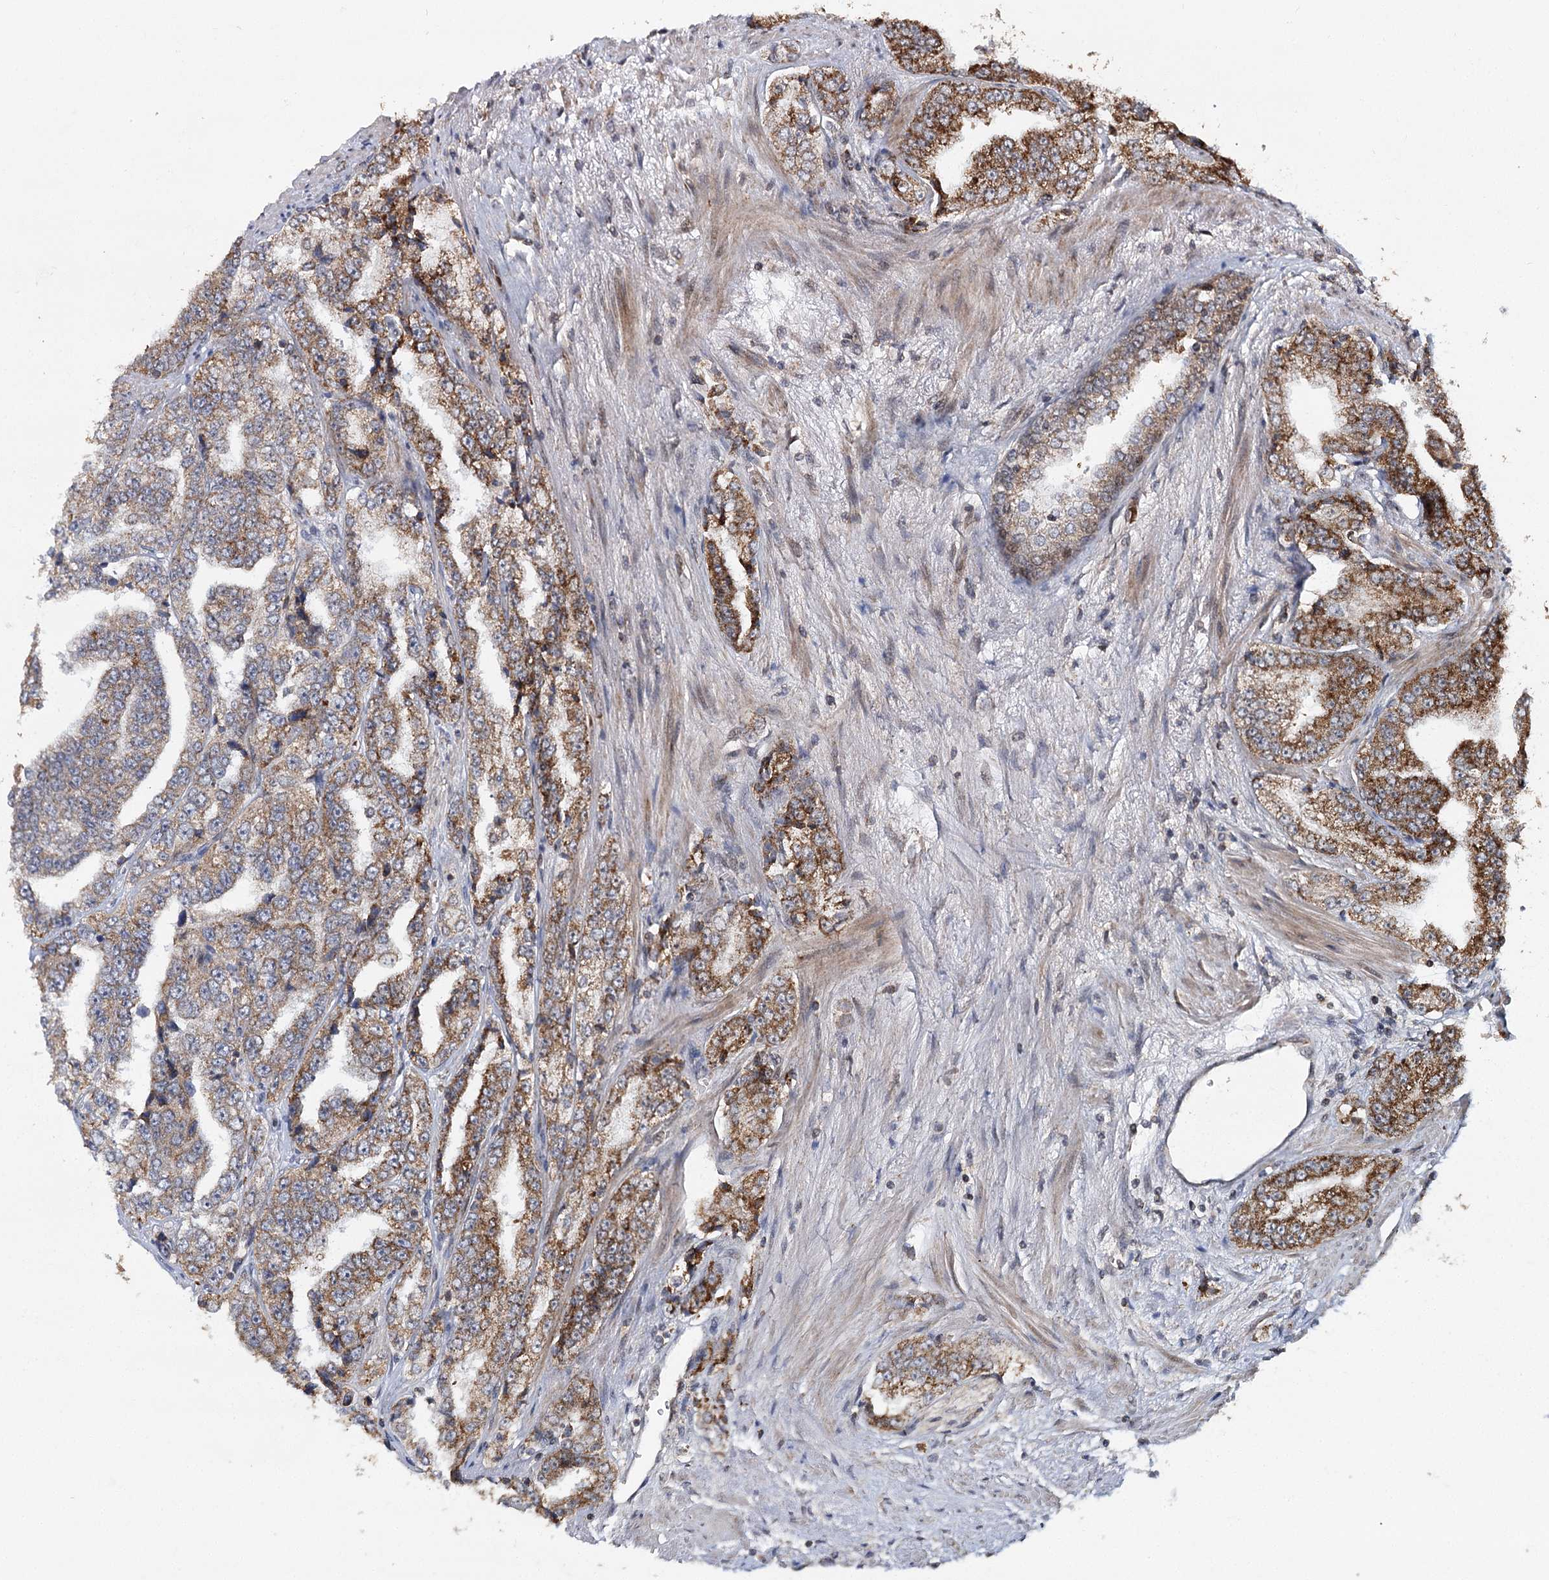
{"staining": {"intensity": "moderate", "quantity": ">75%", "location": "cytoplasmic/membranous"}, "tissue": "prostate cancer", "cell_type": "Tumor cells", "image_type": "cancer", "snomed": [{"axis": "morphology", "description": "Adenocarcinoma, High grade"}, {"axis": "topography", "description": "Prostate"}], "caption": "Moderate cytoplasmic/membranous staining for a protein is present in approximately >75% of tumor cells of high-grade adenocarcinoma (prostate) using IHC.", "gene": "ZNRF3", "patient": {"sex": "male", "age": 71}}